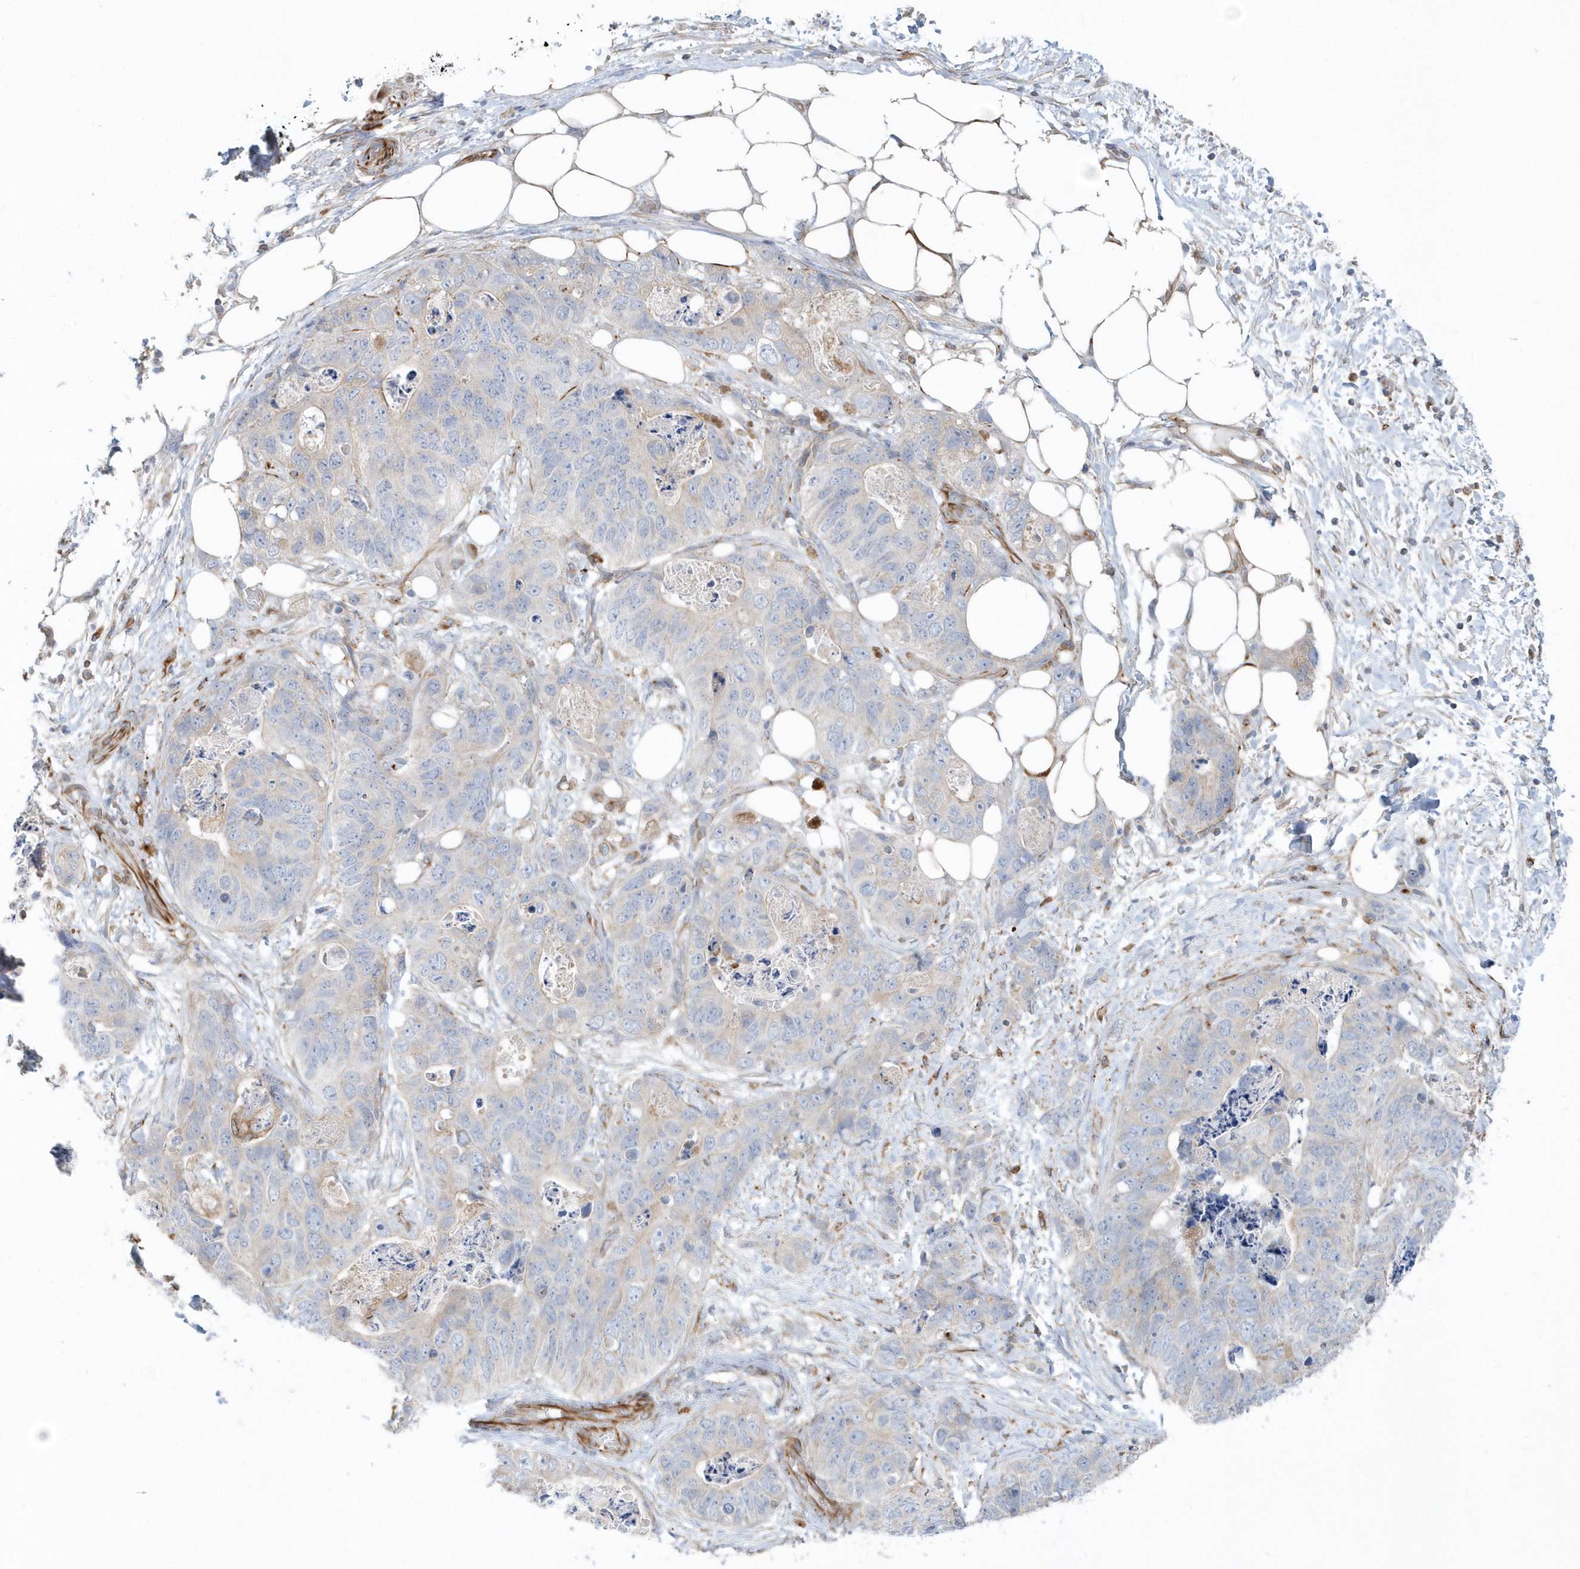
{"staining": {"intensity": "negative", "quantity": "none", "location": "none"}, "tissue": "stomach cancer", "cell_type": "Tumor cells", "image_type": "cancer", "snomed": [{"axis": "morphology", "description": "Adenocarcinoma, NOS"}, {"axis": "topography", "description": "Stomach"}], "caption": "Immunohistochemistry (IHC) of stomach adenocarcinoma reveals no positivity in tumor cells.", "gene": "RAB17", "patient": {"sex": "female", "age": 89}}